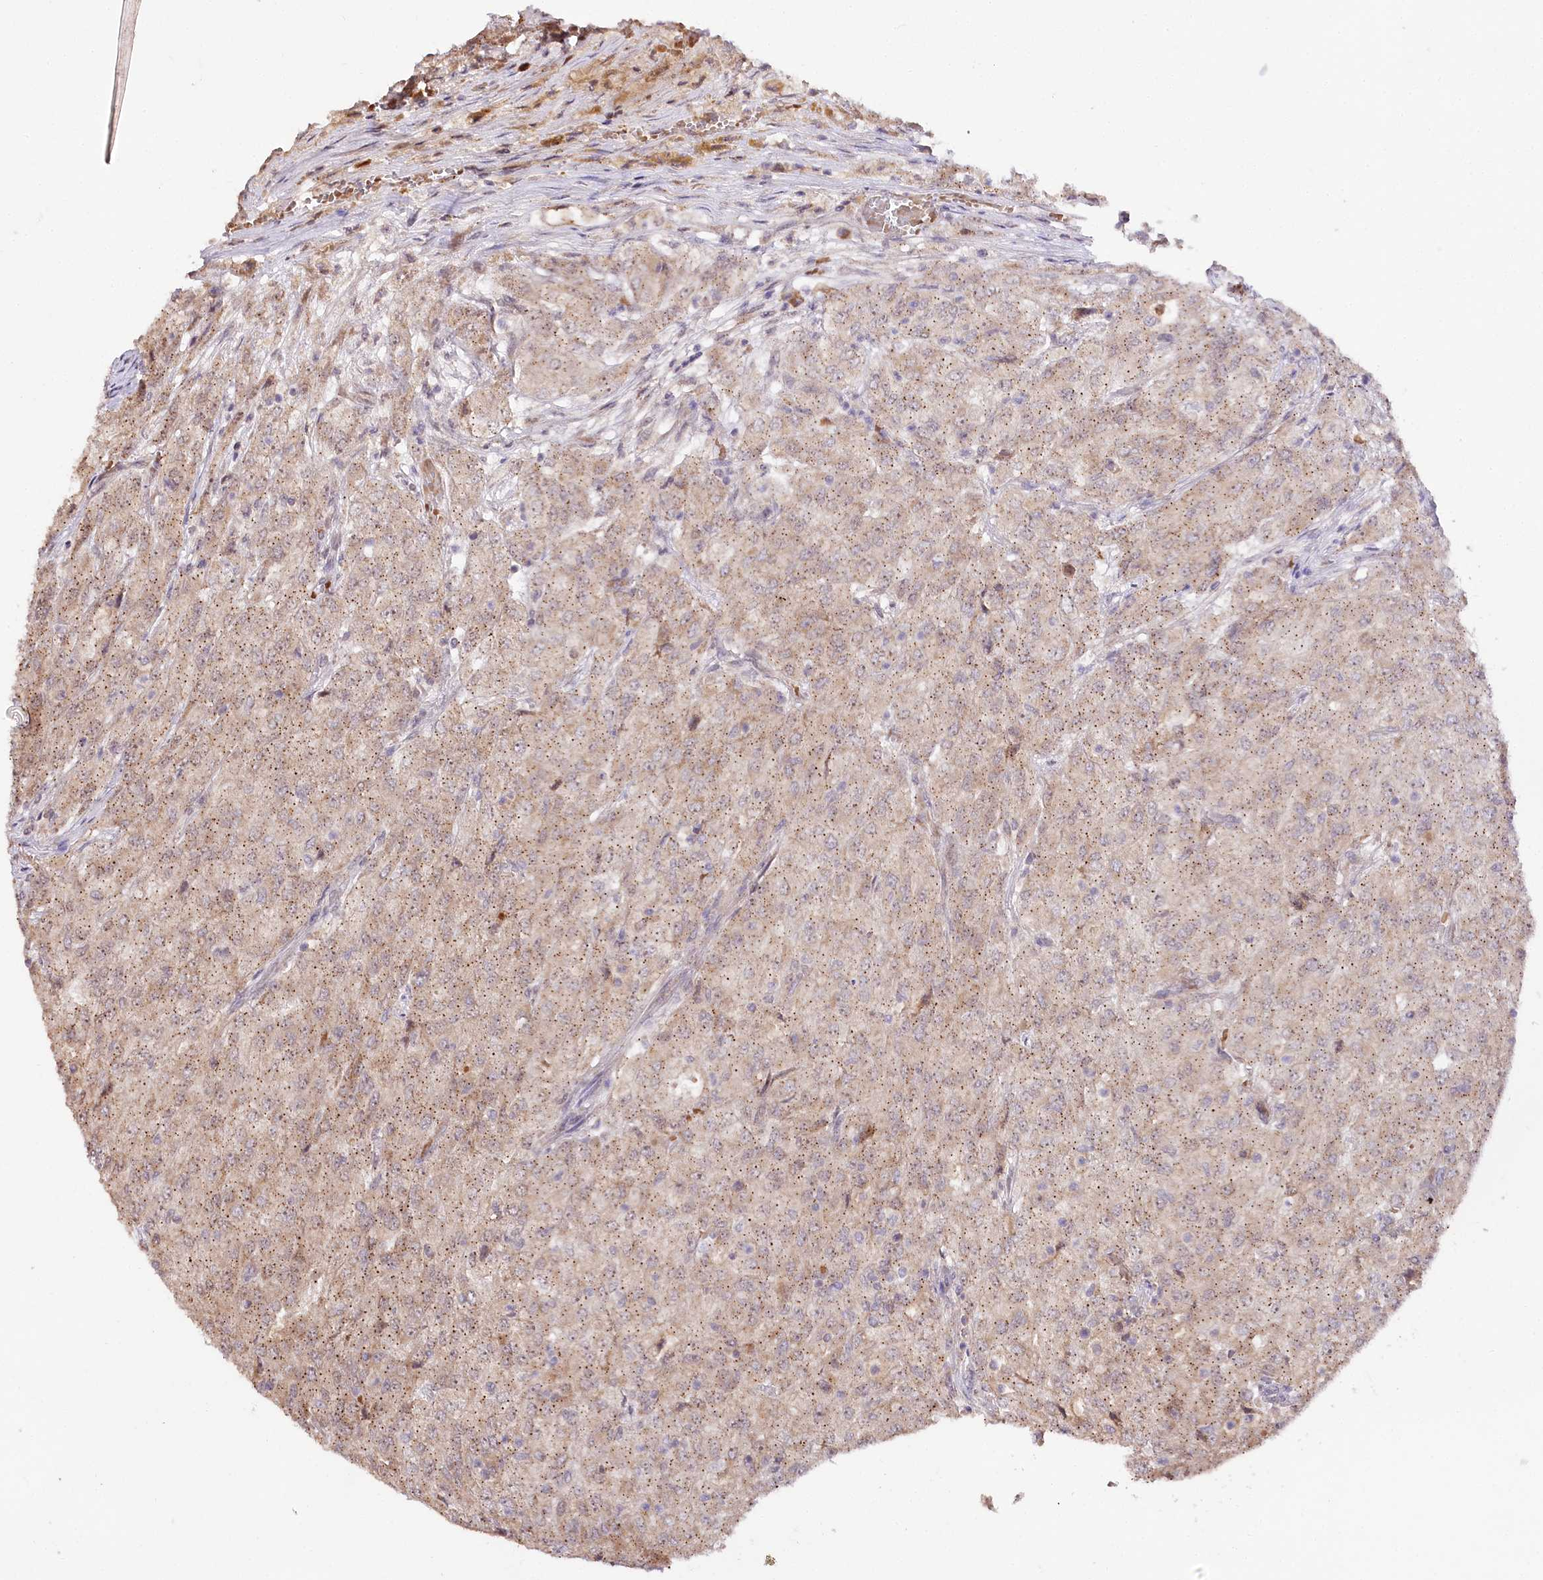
{"staining": {"intensity": "moderate", "quantity": ">75%", "location": "cytoplasmic/membranous"}, "tissue": "renal cancer", "cell_type": "Tumor cells", "image_type": "cancer", "snomed": [{"axis": "morphology", "description": "Adenocarcinoma, NOS"}, {"axis": "topography", "description": "Kidney"}], "caption": "Immunohistochemistry staining of renal adenocarcinoma, which demonstrates medium levels of moderate cytoplasmic/membranous positivity in approximately >75% of tumor cells indicating moderate cytoplasmic/membranous protein expression. The staining was performed using DAB (3,3'-diaminobenzidine) (brown) for protein detection and nuclei were counterstained in hematoxylin (blue).", "gene": "DMP1", "patient": {"sex": "female", "age": 54}}